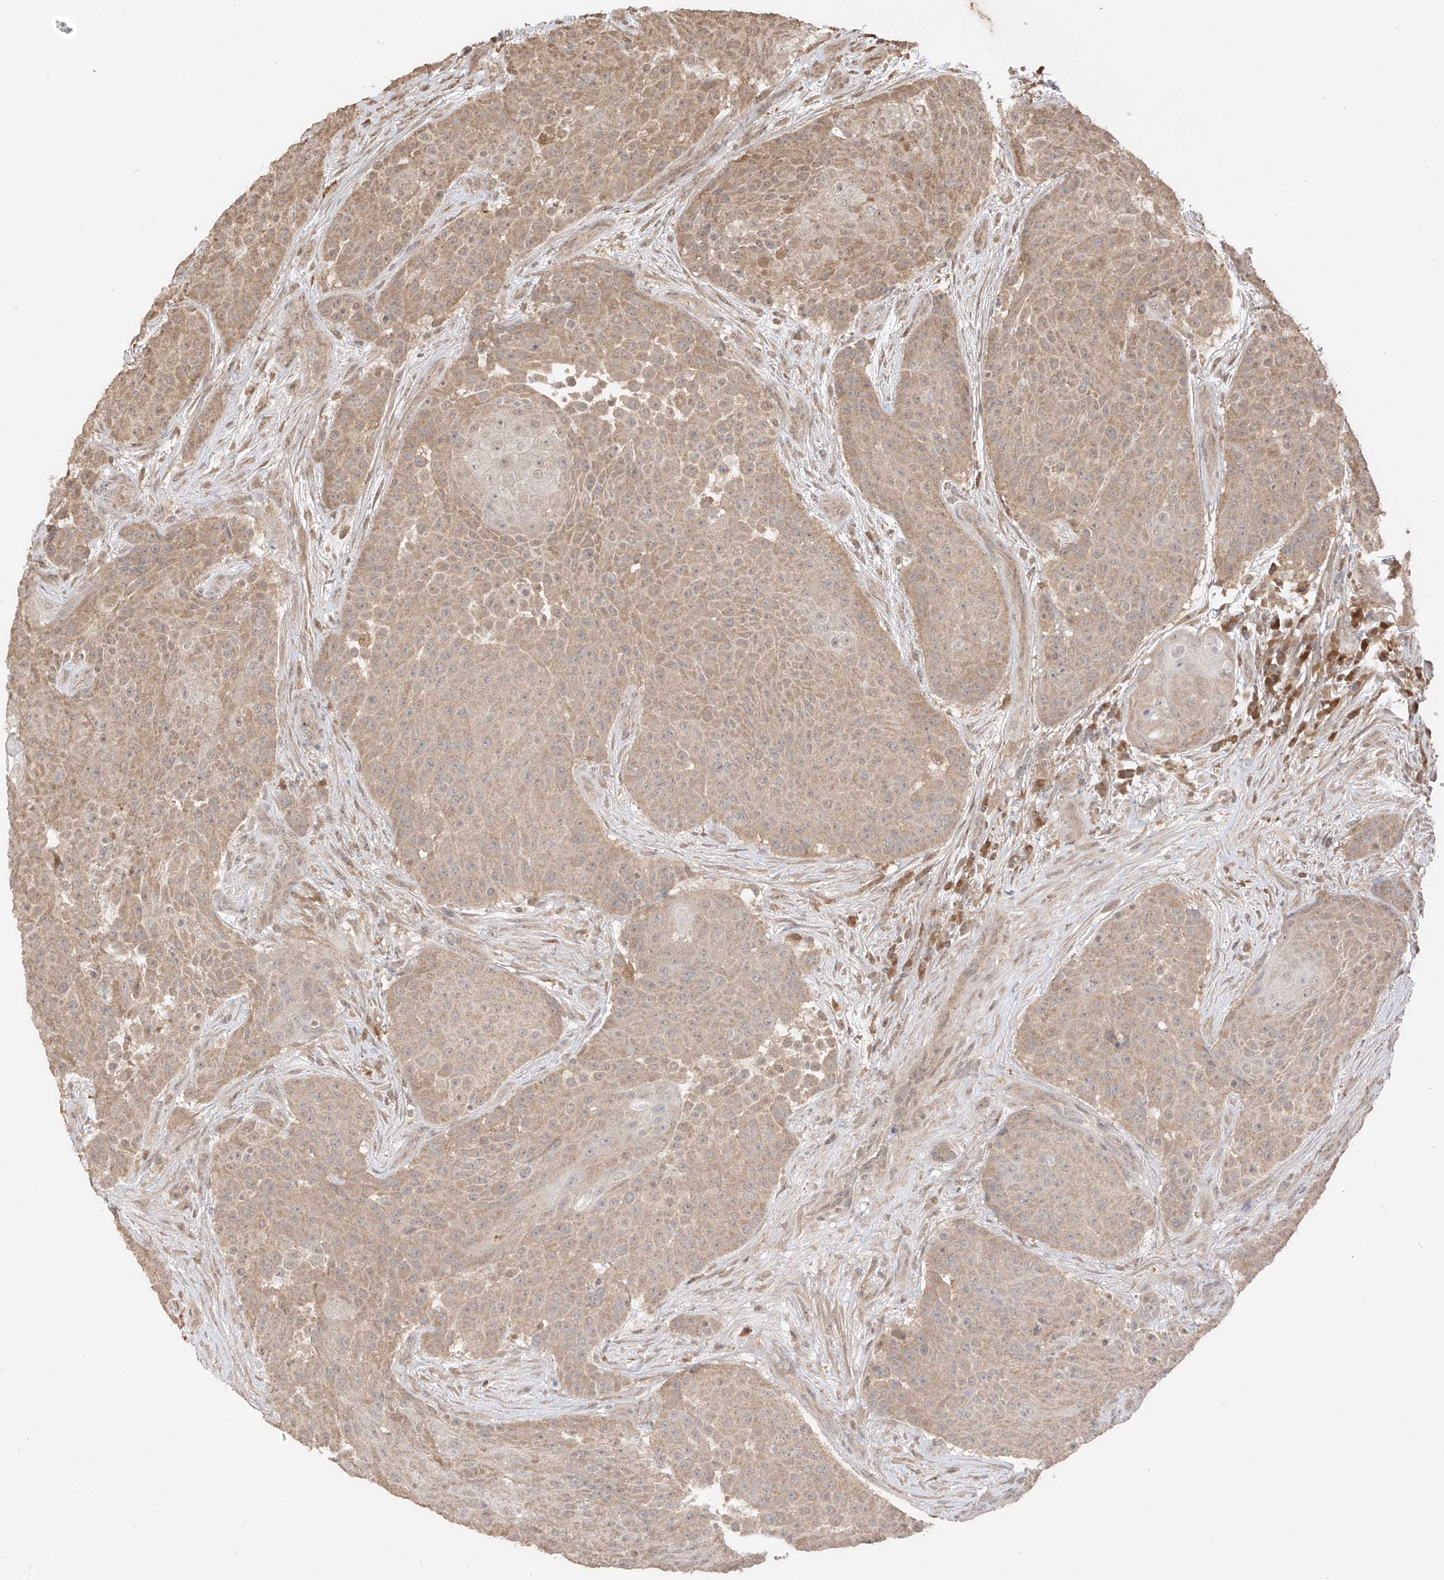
{"staining": {"intensity": "moderate", "quantity": "25%-75%", "location": "cytoplasmic/membranous"}, "tissue": "urothelial cancer", "cell_type": "Tumor cells", "image_type": "cancer", "snomed": [{"axis": "morphology", "description": "Urothelial carcinoma, High grade"}, {"axis": "topography", "description": "Urinary bladder"}], "caption": "This image shows immunohistochemistry (IHC) staining of human high-grade urothelial carcinoma, with medium moderate cytoplasmic/membranous staining in approximately 25%-75% of tumor cells.", "gene": "LATS1", "patient": {"sex": "female", "age": 63}}